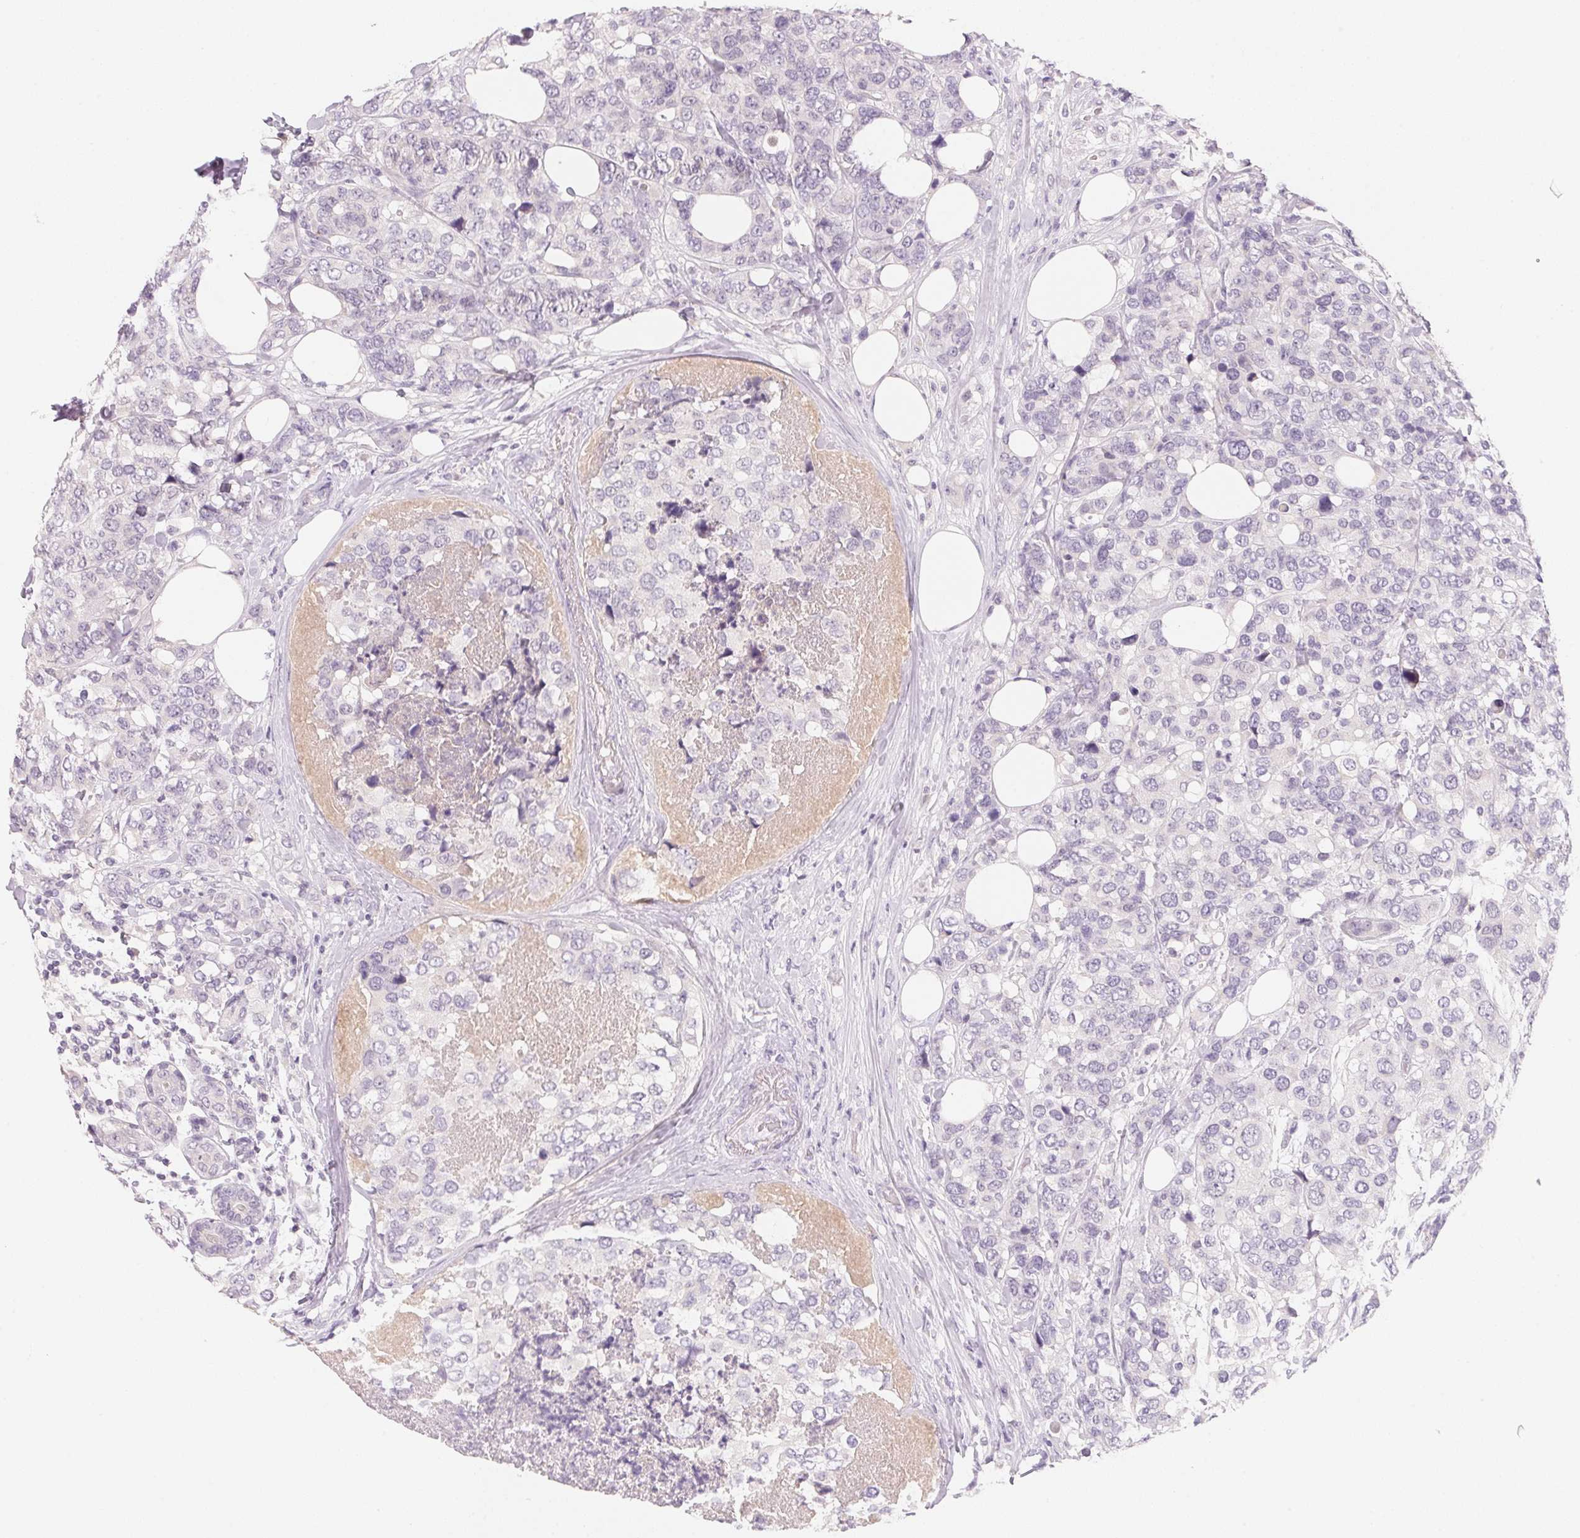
{"staining": {"intensity": "negative", "quantity": "none", "location": "none"}, "tissue": "breast cancer", "cell_type": "Tumor cells", "image_type": "cancer", "snomed": [{"axis": "morphology", "description": "Lobular carcinoma"}, {"axis": "topography", "description": "Breast"}], "caption": "The micrograph shows no staining of tumor cells in lobular carcinoma (breast).", "gene": "MCOLN3", "patient": {"sex": "female", "age": 59}}